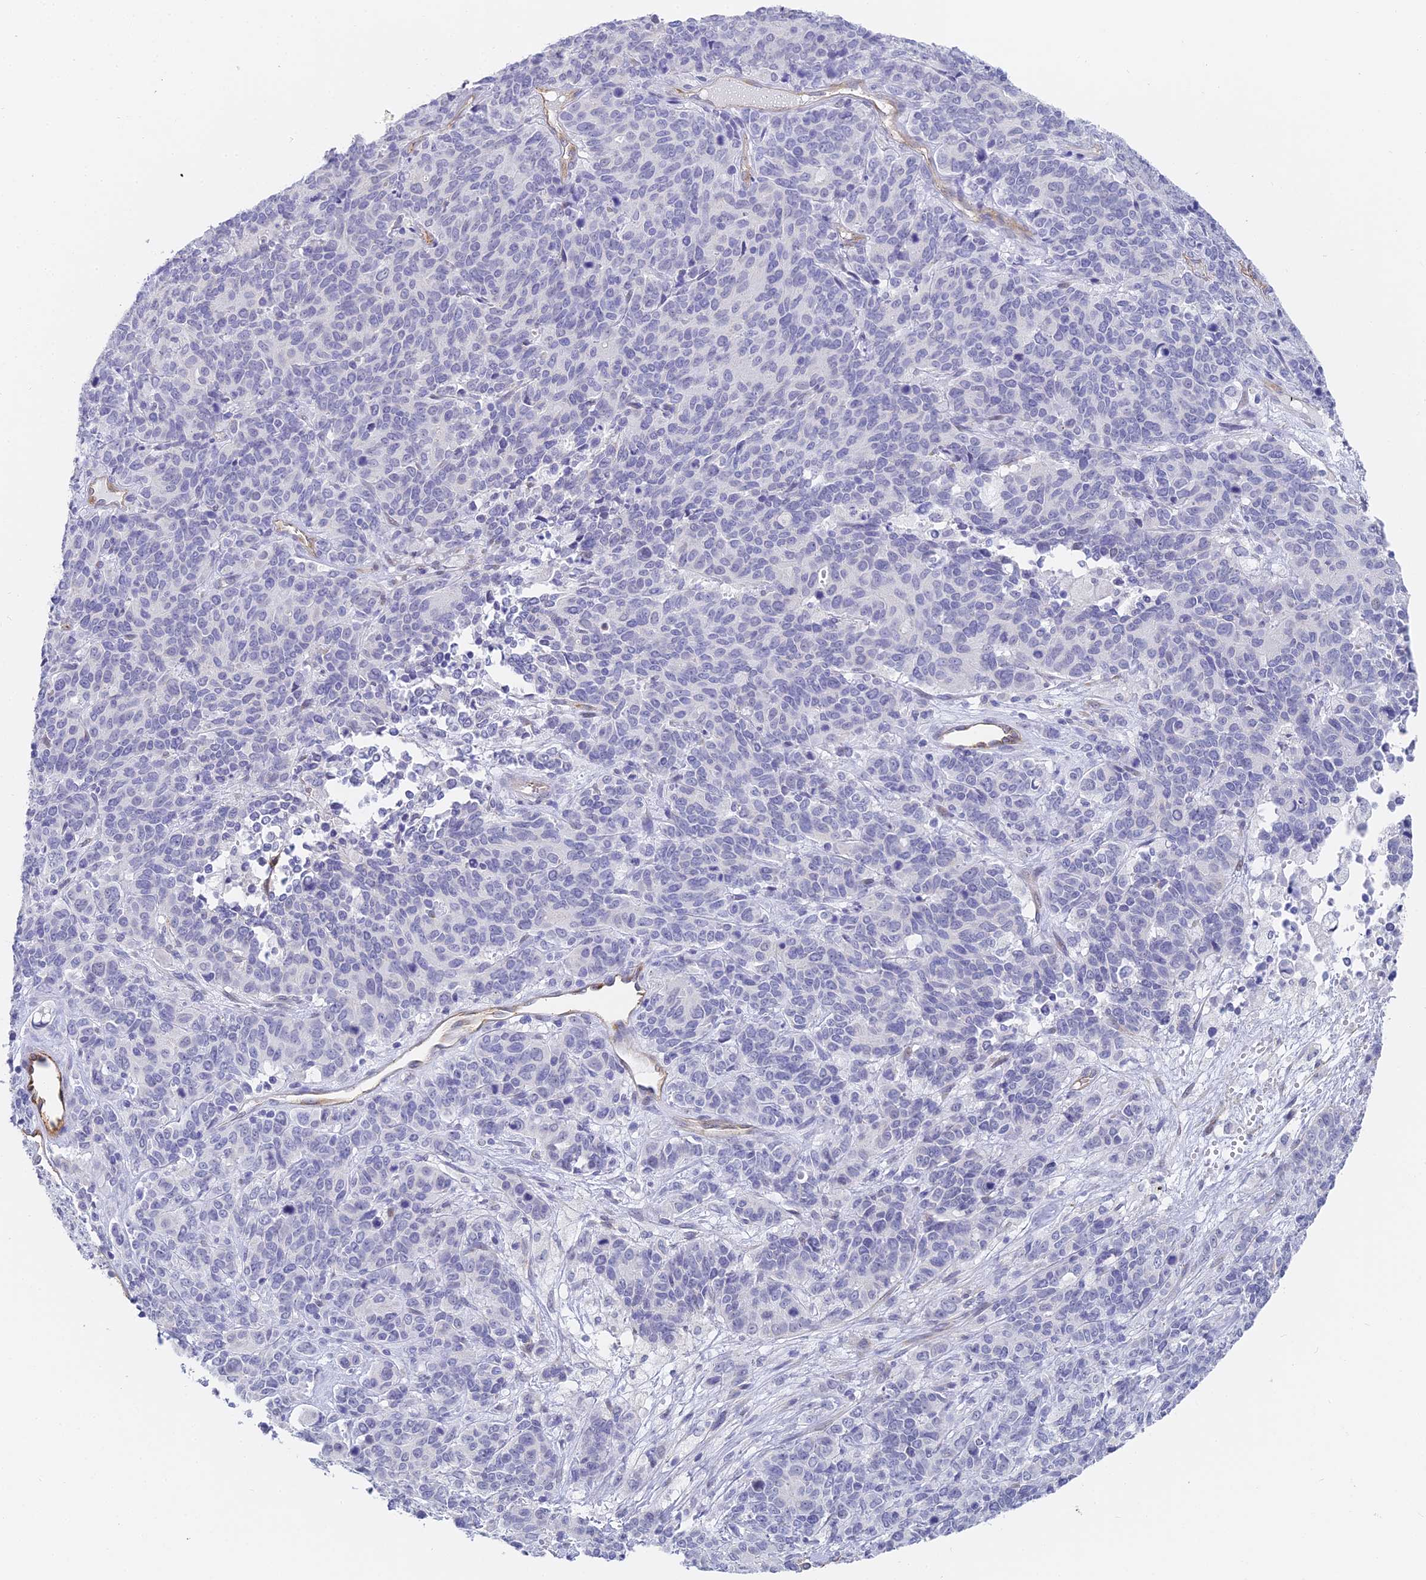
{"staining": {"intensity": "negative", "quantity": "none", "location": "none"}, "tissue": "cervical cancer", "cell_type": "Tumor cells", "image_type": "cancer", "snomed": [{"axis": "morphology", "description": "Squamous cell carcinoma, NOS"}, {"axis": "topography", "description": "Cervix"}], "caption": "DAB immunohistochemical staining of human cervical cancer (squamous cell carcinoma) demonstrates no significant expression in tumor cells. Brightfield microscopy of immunohistochemistry stained with DAB (3,3'-diaminobenzidine) (brown) and hematoxylin (blue), captured at high magnification.", "gene": "GJA1", "patient": {"sex": "female", "age": 60}}